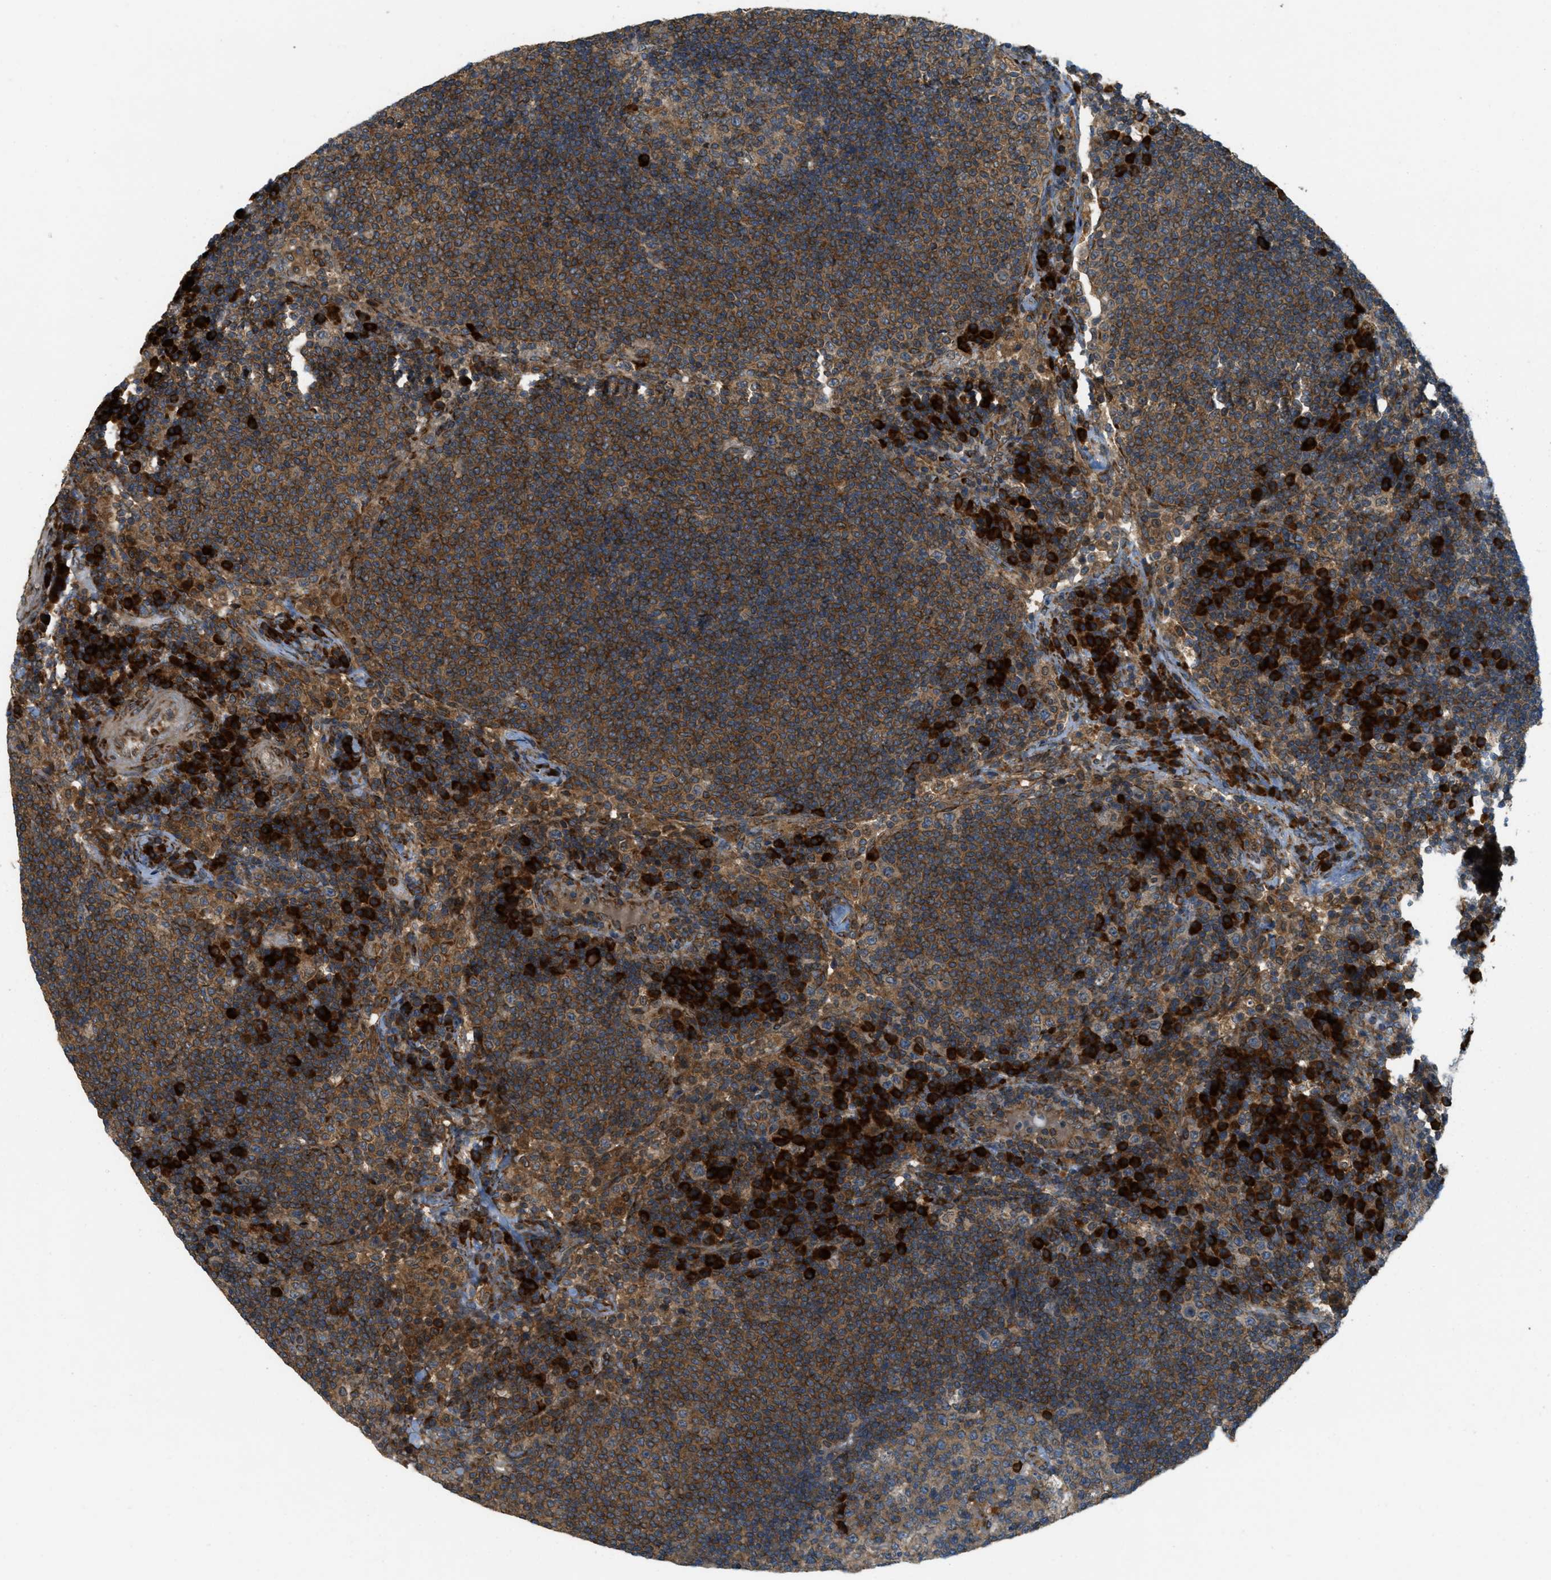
{"staining": {"intensity": "moderate", "quantity": ">75%", "location": "cytoplasmic/membranous"}, "tissue": "lymph node", "cell_type": "Germinal center cells", "image_type": "normal", "snomed": [{"axis": "morphology", "description": "Normal tissue, NOS"}, {"axis": "topography", "description": "Lymph node"}], "caption": "IHC photomicrograph of benign lymph node: lymph node stained using immunohistochemistry exhibits medium levels of moderate protein expression localized specifically in the cytoplasmic/membranous of germinal center cells, appearing as a cytoplasmic/membranous brown color.", "gene": "PCDH18", "patient": {"sex": "female", "age": 53}}